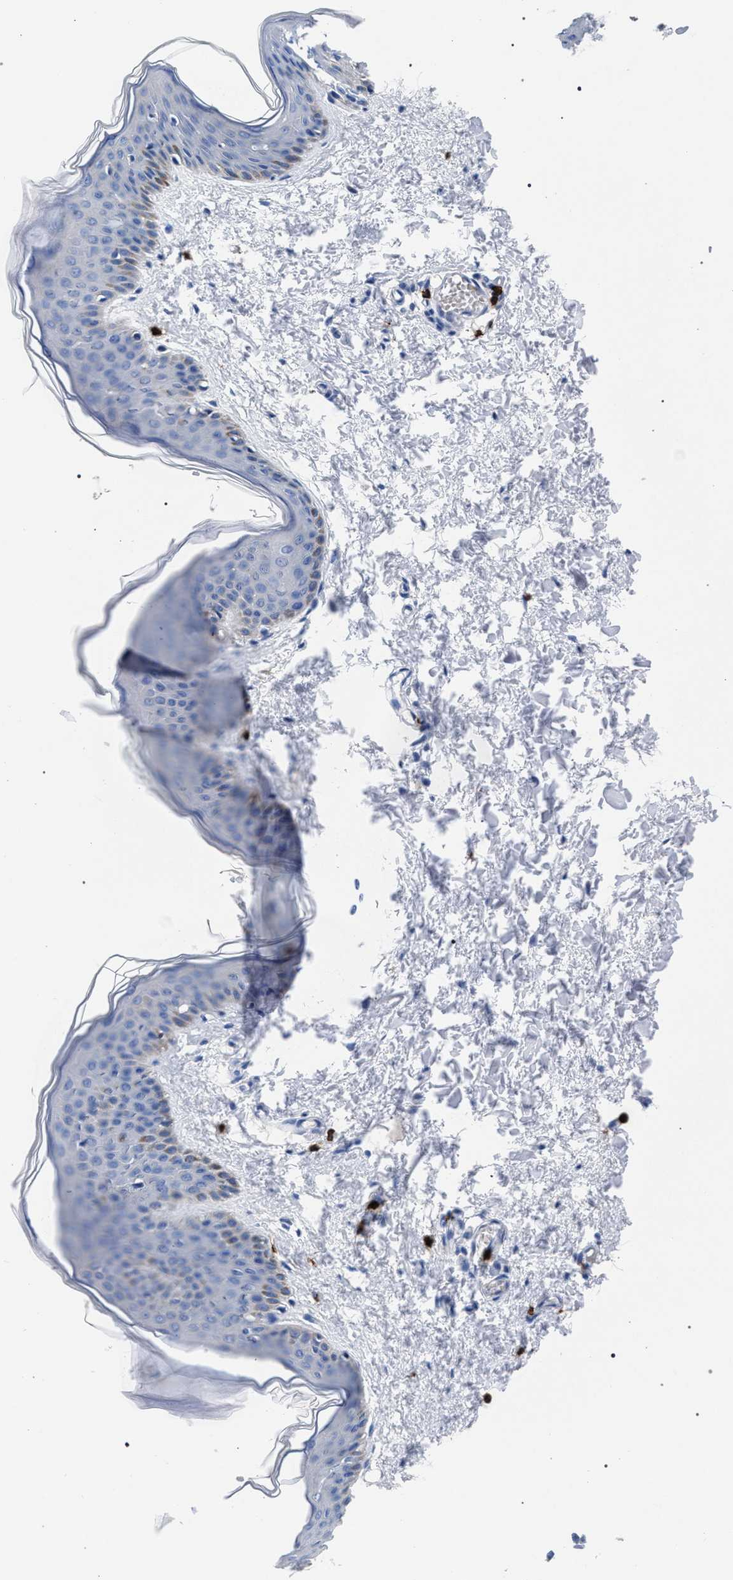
{"staining": {"intensity": "negative", "quantity": "none", "location": "none"}, "tissue": "skin", "cell_type": "Fibroblasts", "image_type": "normal", "snomed": [{"axis": "morphology", "description": "Normal tissue, NOS"}, {"axis": "topography", "description": "Skin"}], "caption": "An immunohistochemistry (IHC) photomicrograph of unremarkable skin is shown. There is no staining in fibroblasts of skin. (Immunohistochemistry (ihc), brightfield microscopy, high magnification).", "gene": "KLRK1", "patient": {"sex": "female", "age": 17}}